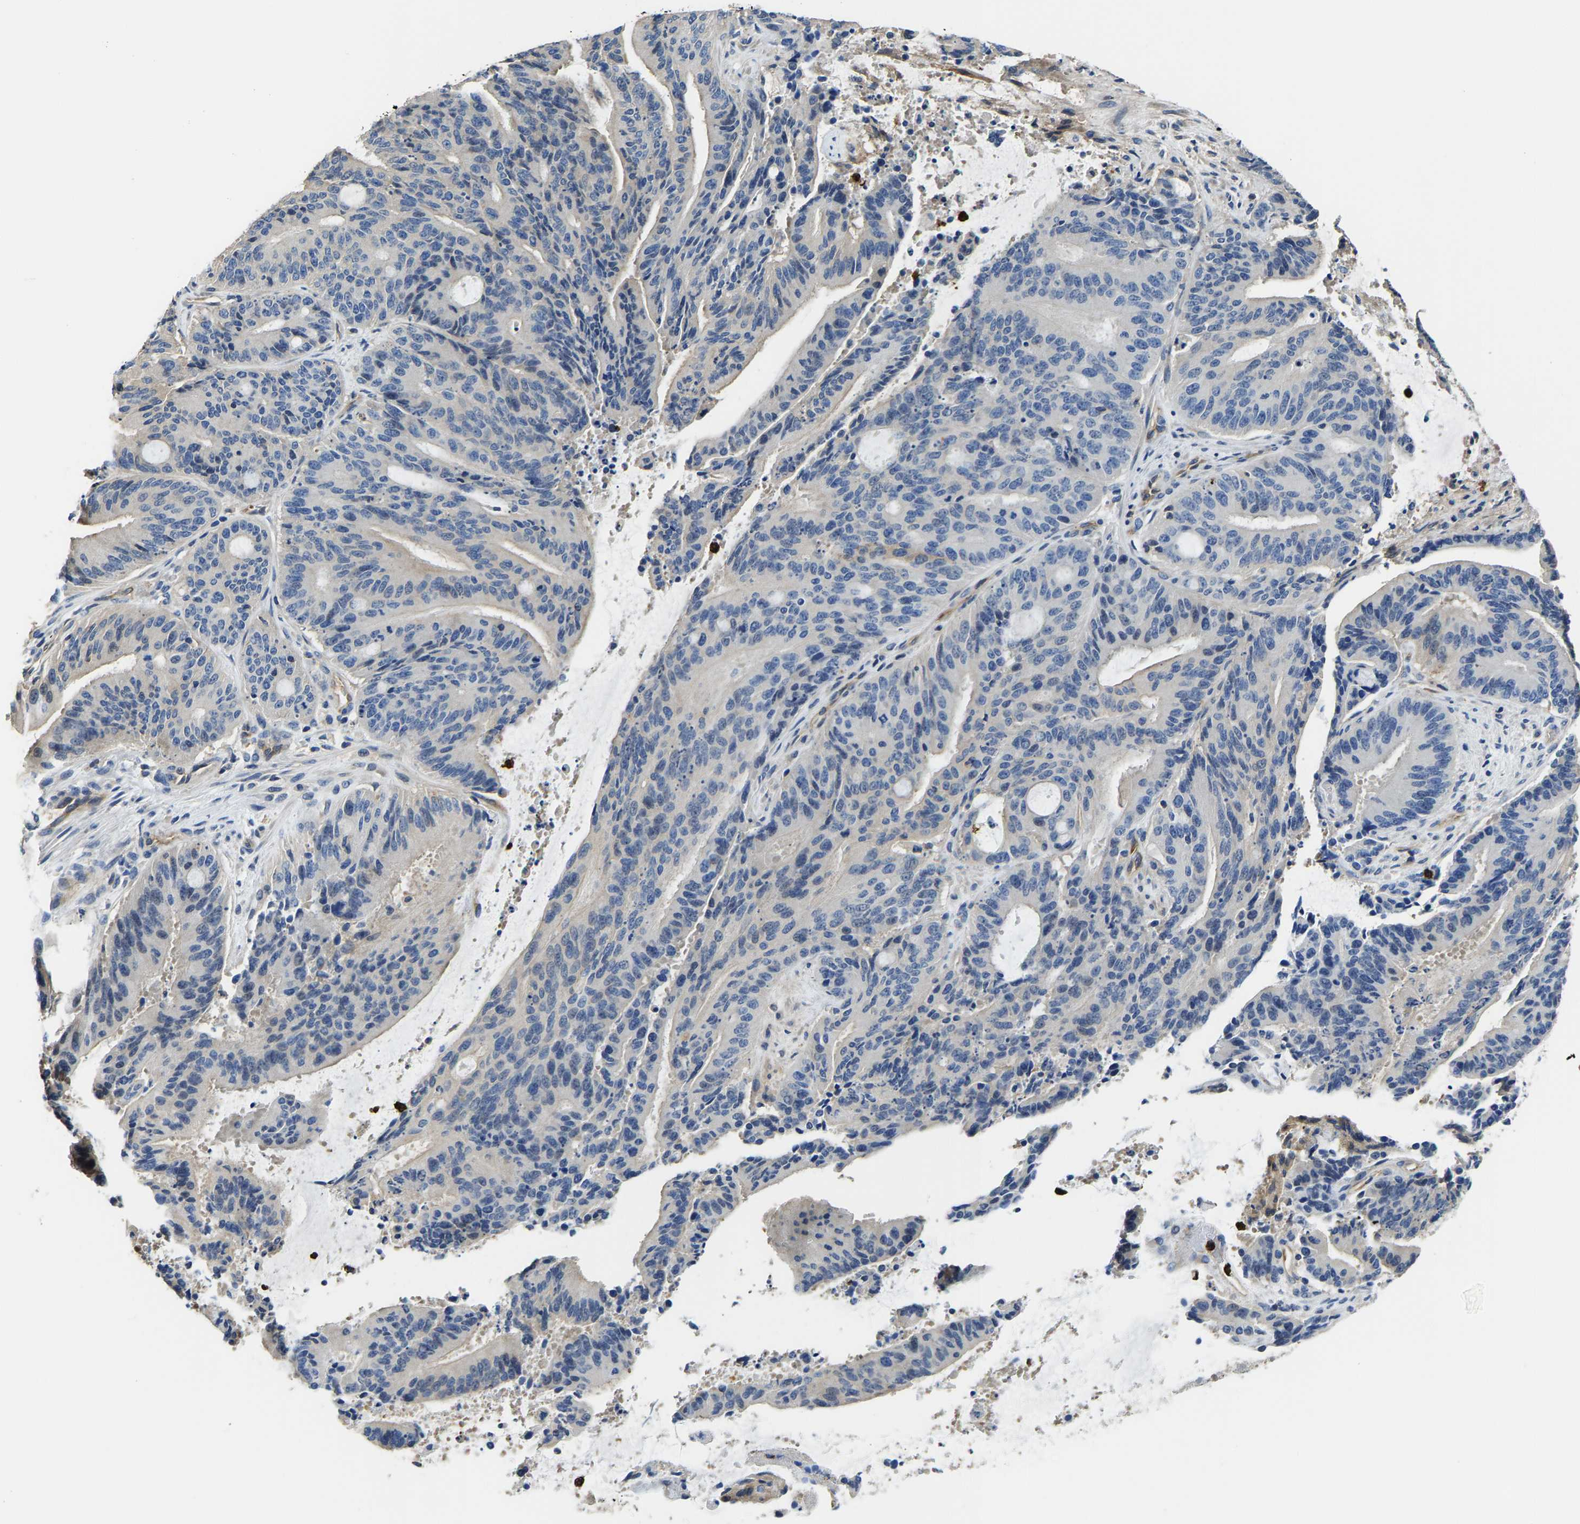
{"staining": {"intensity": "negative", "quantity": "none", "location": "none"}, "tissue": "liver cancer", "cell_type": "Tumor cells", "image_type": "cancer", "snomed": [{"axis": "morphology", "description": "Normal tissue, NOS"}, {"axis": "morphology", "description": "Cholangiocarcinoma"}, {"axis": "topography", "description": "Liver"}, {"axis": "topography", "description": "Peripheral nerve tissue"}], "caption": "The histopathology image demonstrates no staining of tumor cells in cholangiocarcinoma (liver).", "gene": "TRAF6", "patient": {"sex": "female", "age": 73}}